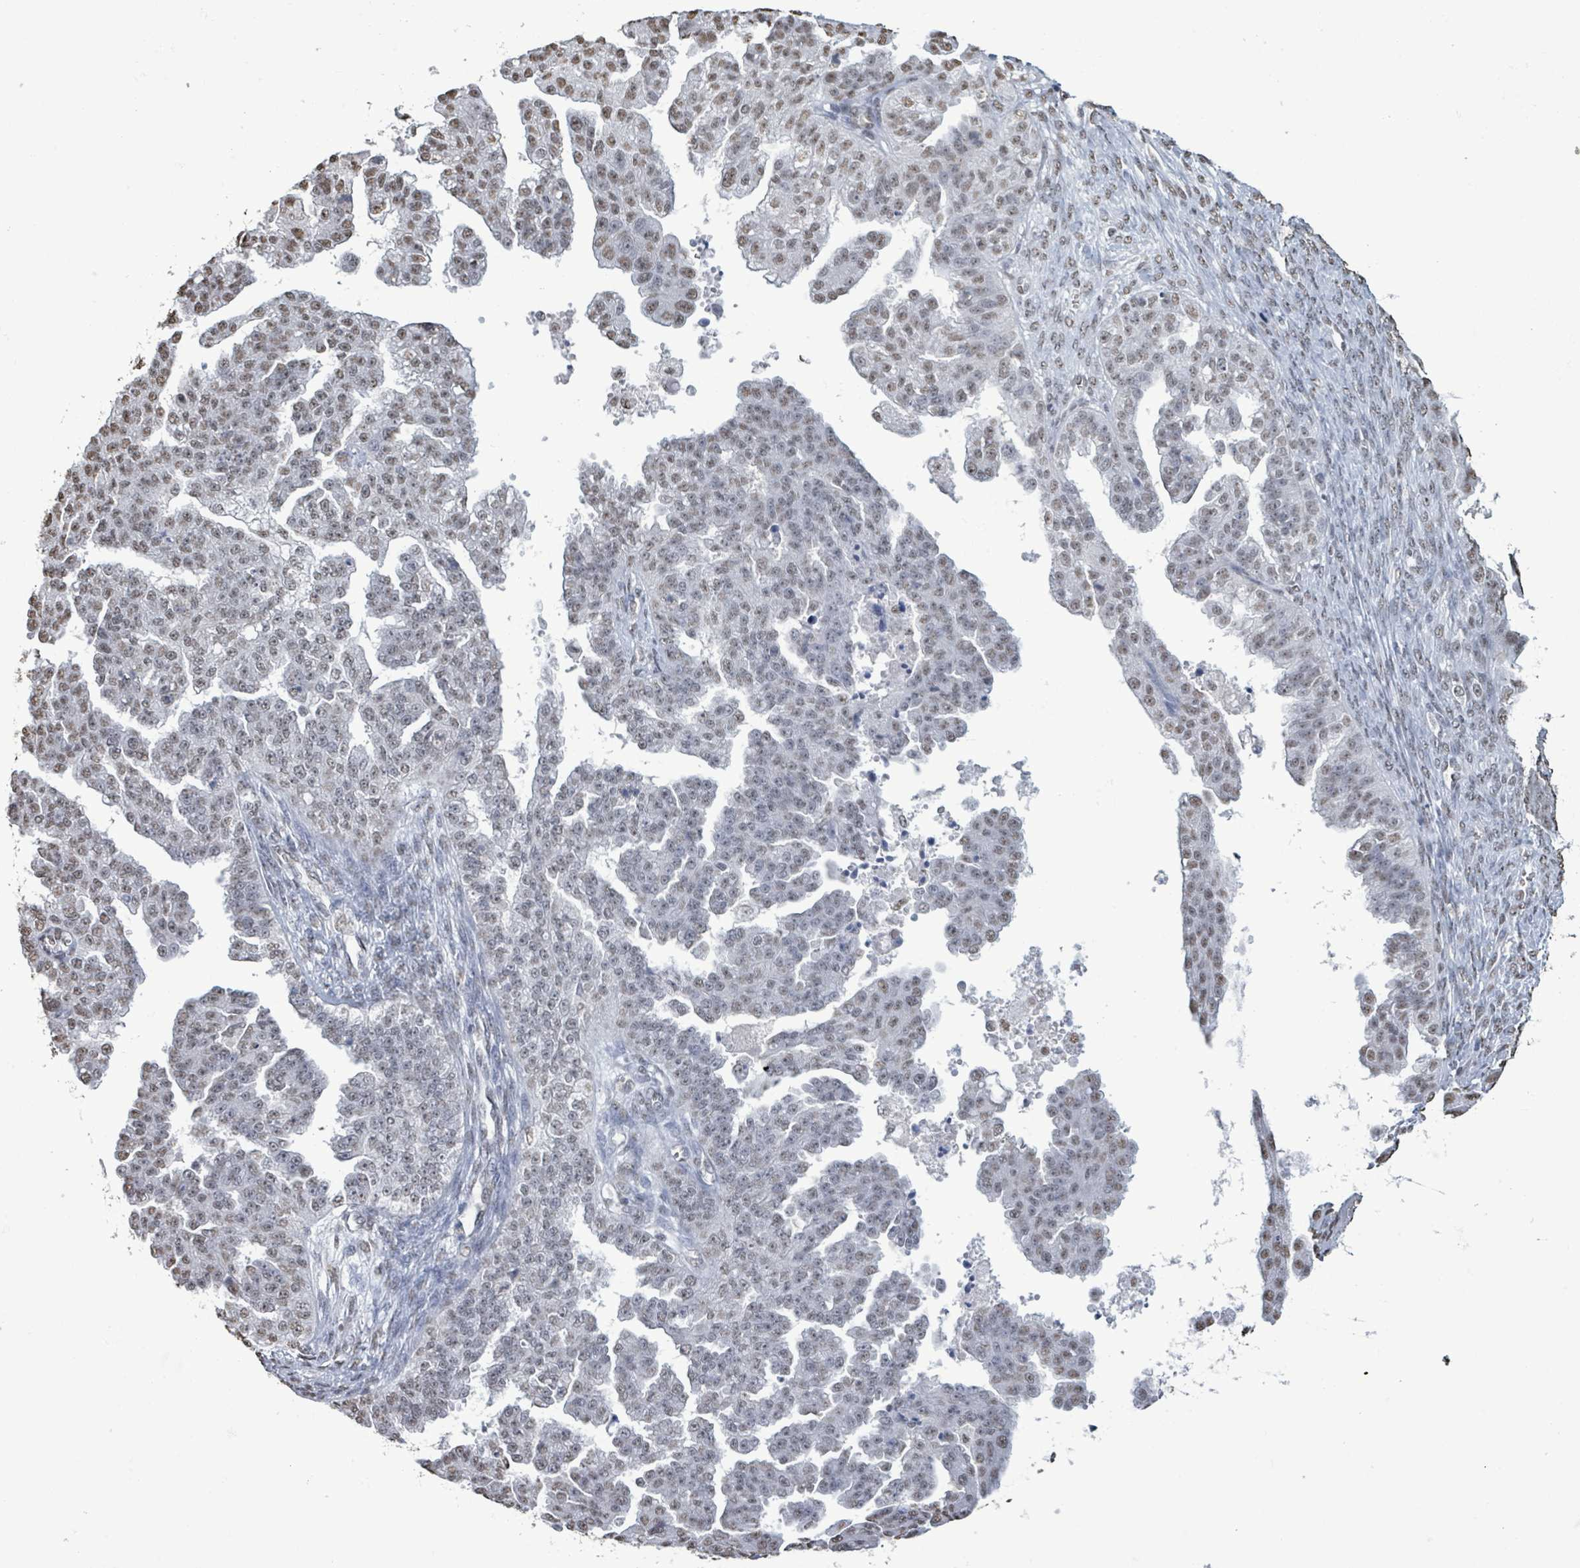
{"staining": {"intensity": "weak", "quantity": ">75%", "location": "nuclear"}, "tissue": "ovarian cancer", "cell_type": "Tumor cells", "image_type": "cancer", "snomed": [{"axis": "morphology", "description": "Cystadenocarcinoma, serous, NOS"}, {"axis": "topography", "description": "Ovary"}], "caption": "There is low levels of weak nuclear expression in tumor cells of serous cystadenocarcinoma (ovarian), as demonstrated by immunohistochemical staining (brown color).", "gene": "SAMD14", "patient": {"sex": "female", "age": 58}}